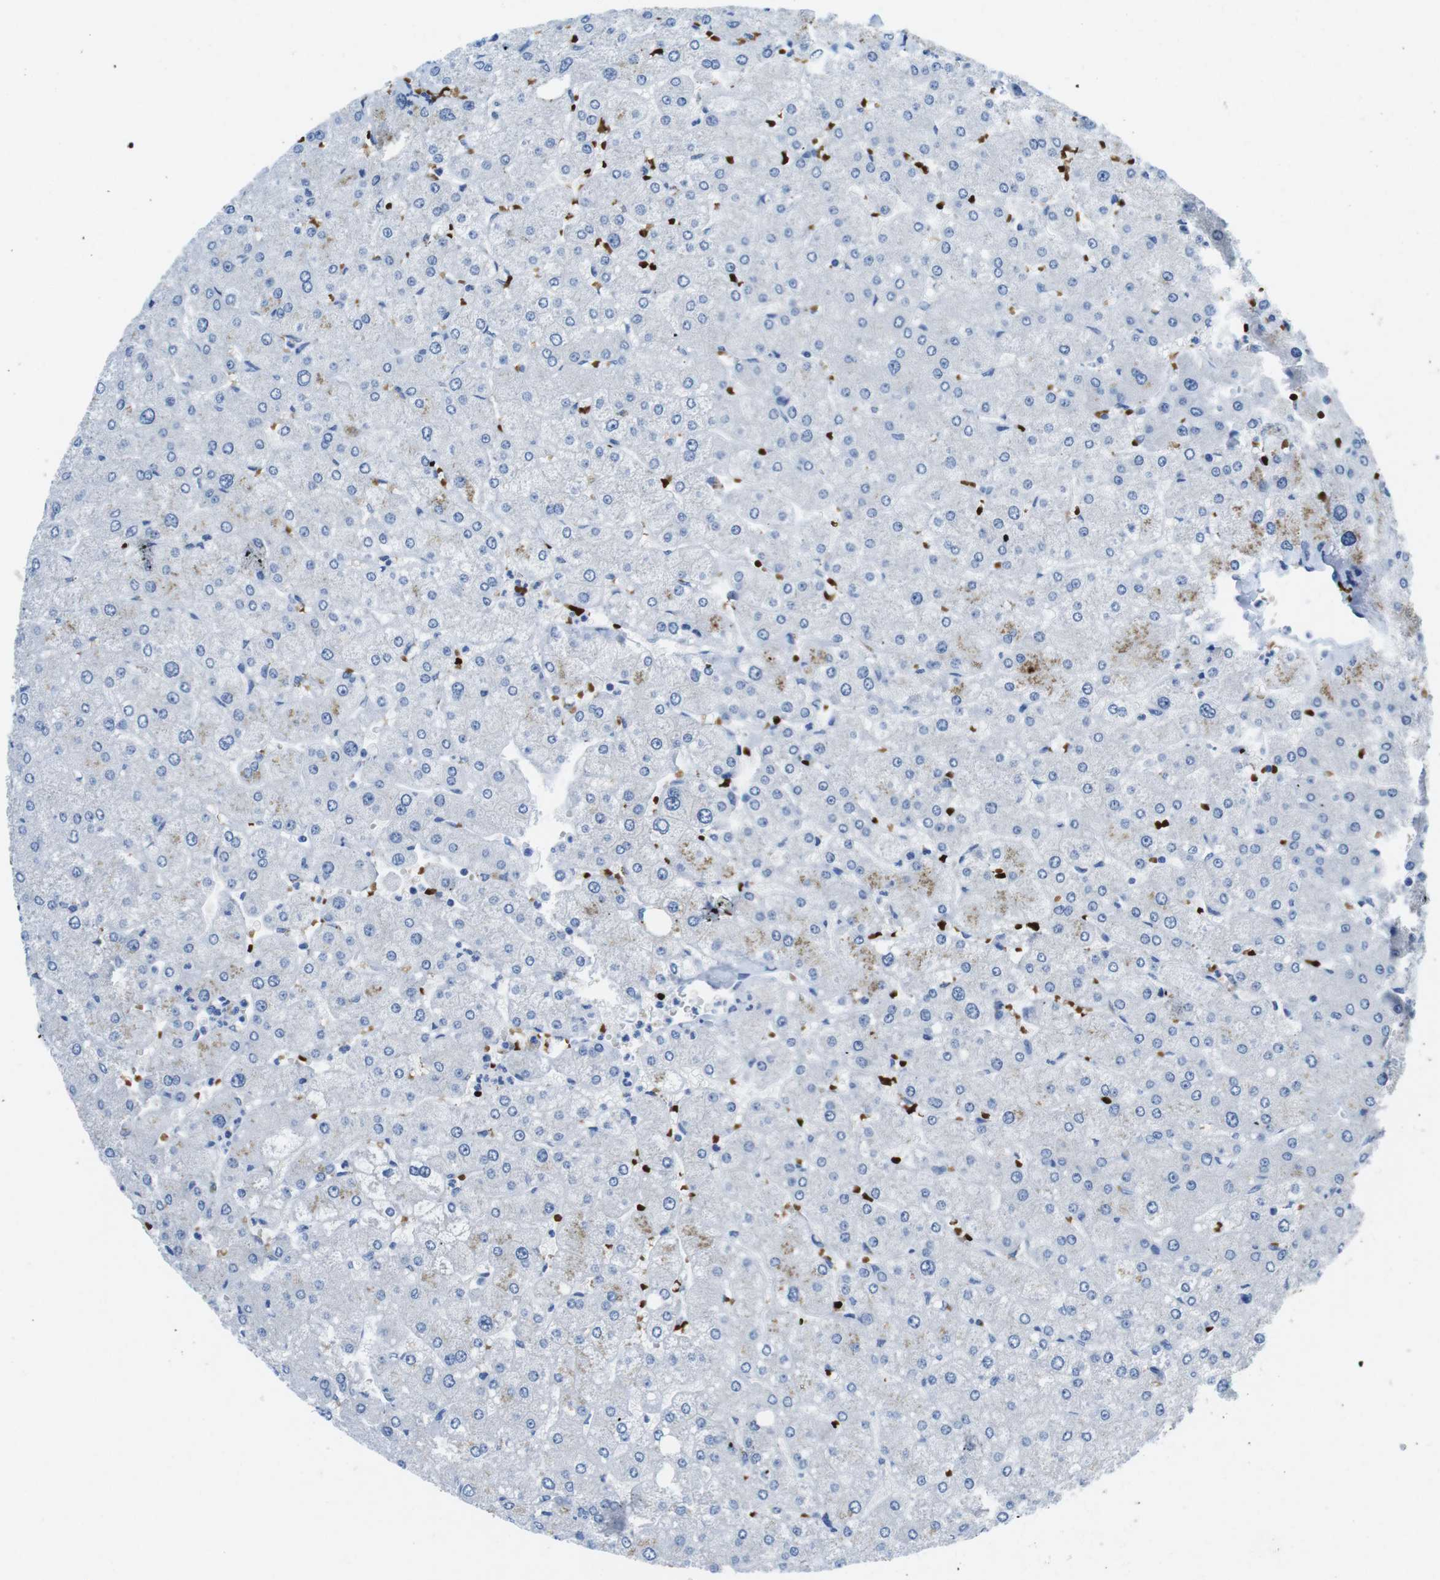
{"staining": {"intensity": "negative", "quantity": "none", "location": "none"}, "tissue": "liver", "cell_type": "Cholangiocytes", "image_type": "normal", "snomed": [{"axis": "morphology", "description": "Normal tissue, NOS"}, {"axis": "topography", "description": "Liver"}], "caption": "Liver stained for a protein using immunohistochemistry (IHC) demonstrates no positivity cholangiocytes.", "gene": "TFAP2C", "patient": {"sex": "male", "age": 55}}